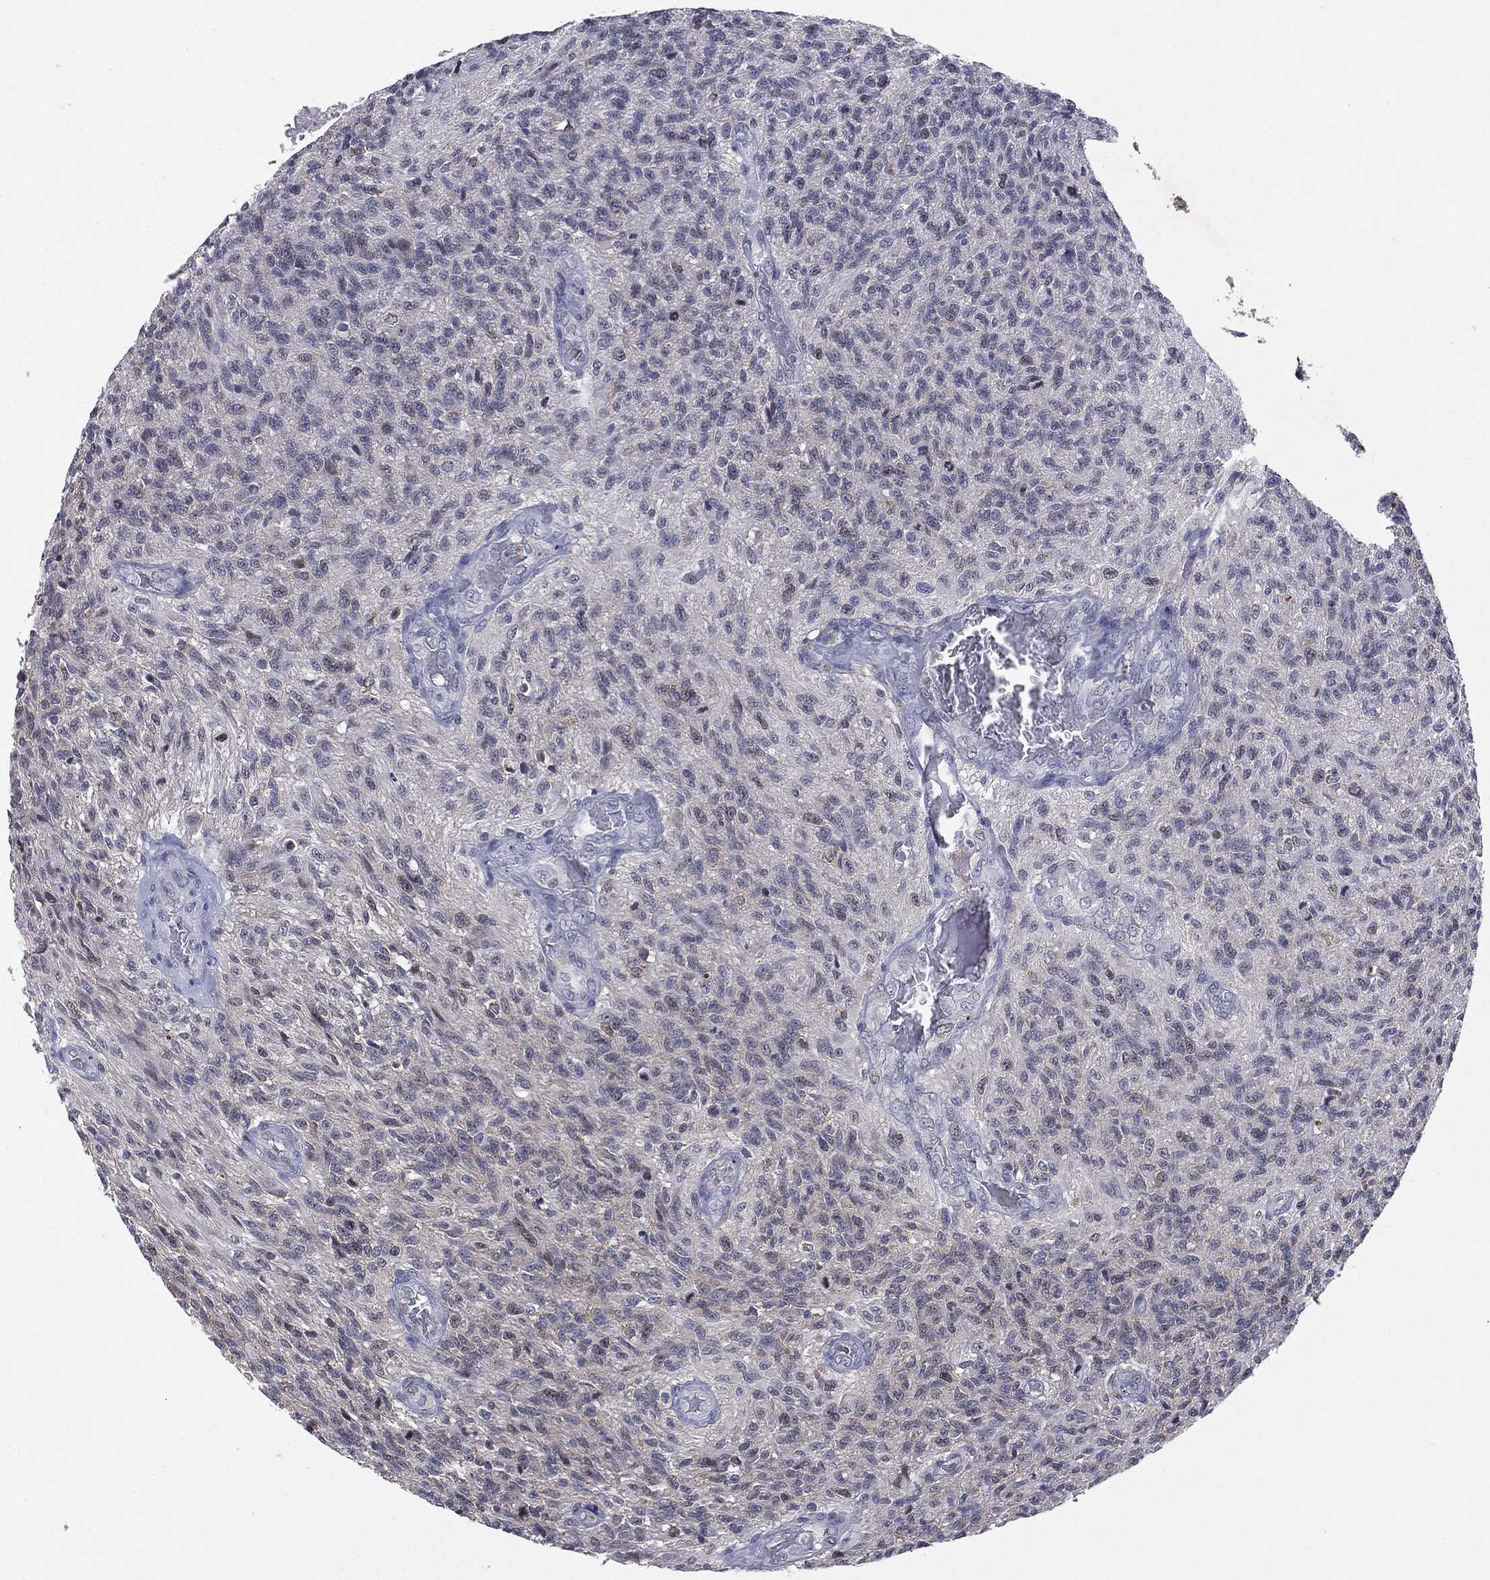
{"staining": {"intensity": "negative", "quantity": "none", "location": "none"}, "tissue": "glioma", "cell_type": "Tumor cells", "image_type": "cancer", "snomed": [{"axis": "morphology", "description": "Glioma, malignant, High grade"}, {"axis": "topography", "description": "Brain"}], "caption": "Image shows no significant protein expression in tumor cells of high-grade glioma (malignant).", "gene": "KIF2C", "patient": {"sex": "male", "age": 56}}